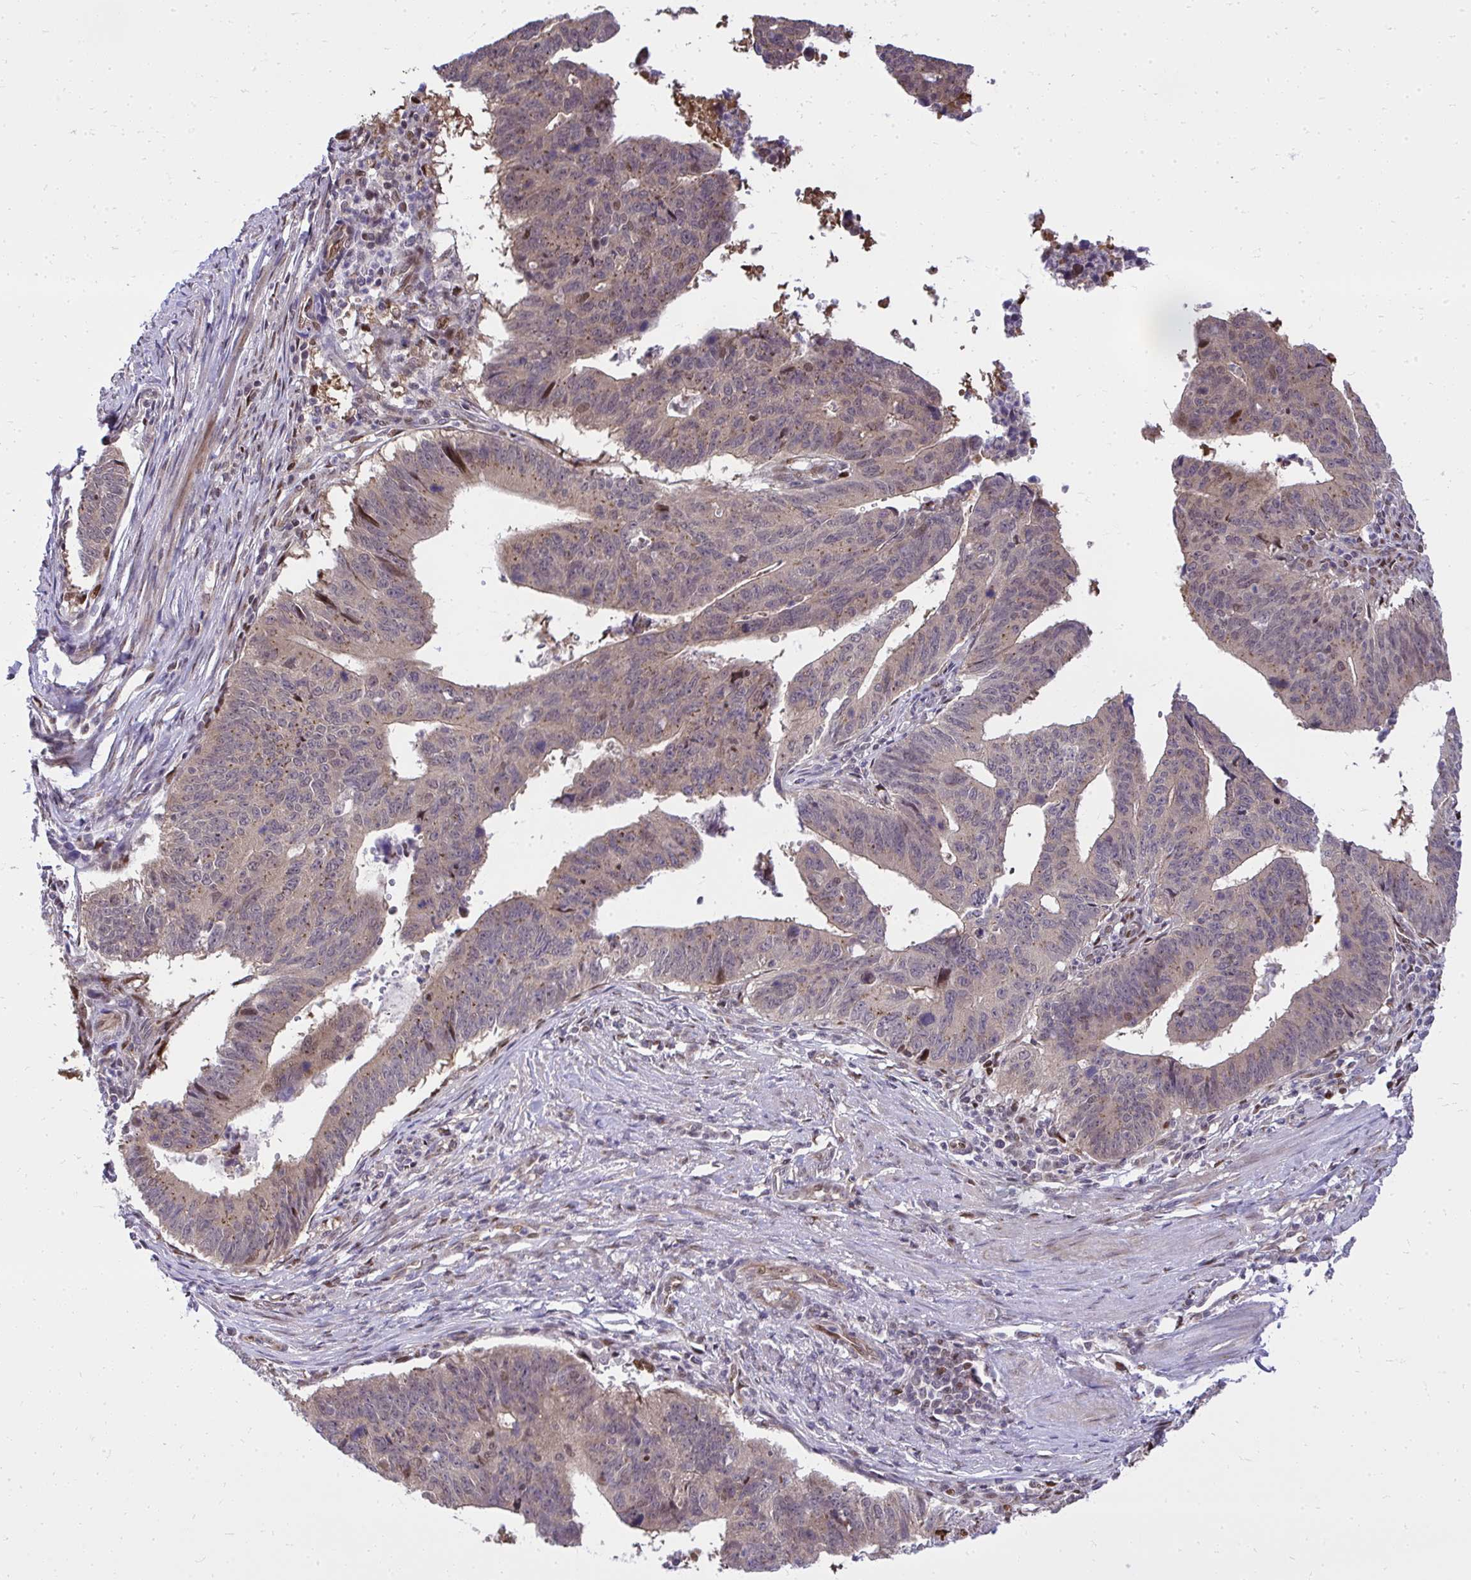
{"staining": {"intensity": "weak", "quantity": "25%-75%", "location": "cytoplasmic/membranous"}, "tissue": "stomach cancer", "cell_type": "Tumor cells", "image_type": "cancer", "snomed": [{"axis": "morphology", "description": "Adenocarcinoma, NOS"}, {"axis": "topography", "description": "Stomach"}], "caption": "Immunohistochemical staining of human adenocarcinoma (stomach) shows low levels of weak cytoplasmic/membranous protein staining in approximately 25%-75% of tumor cells.", "gene": "PIGY", "patient": {"sex": "male", "age": 59}}